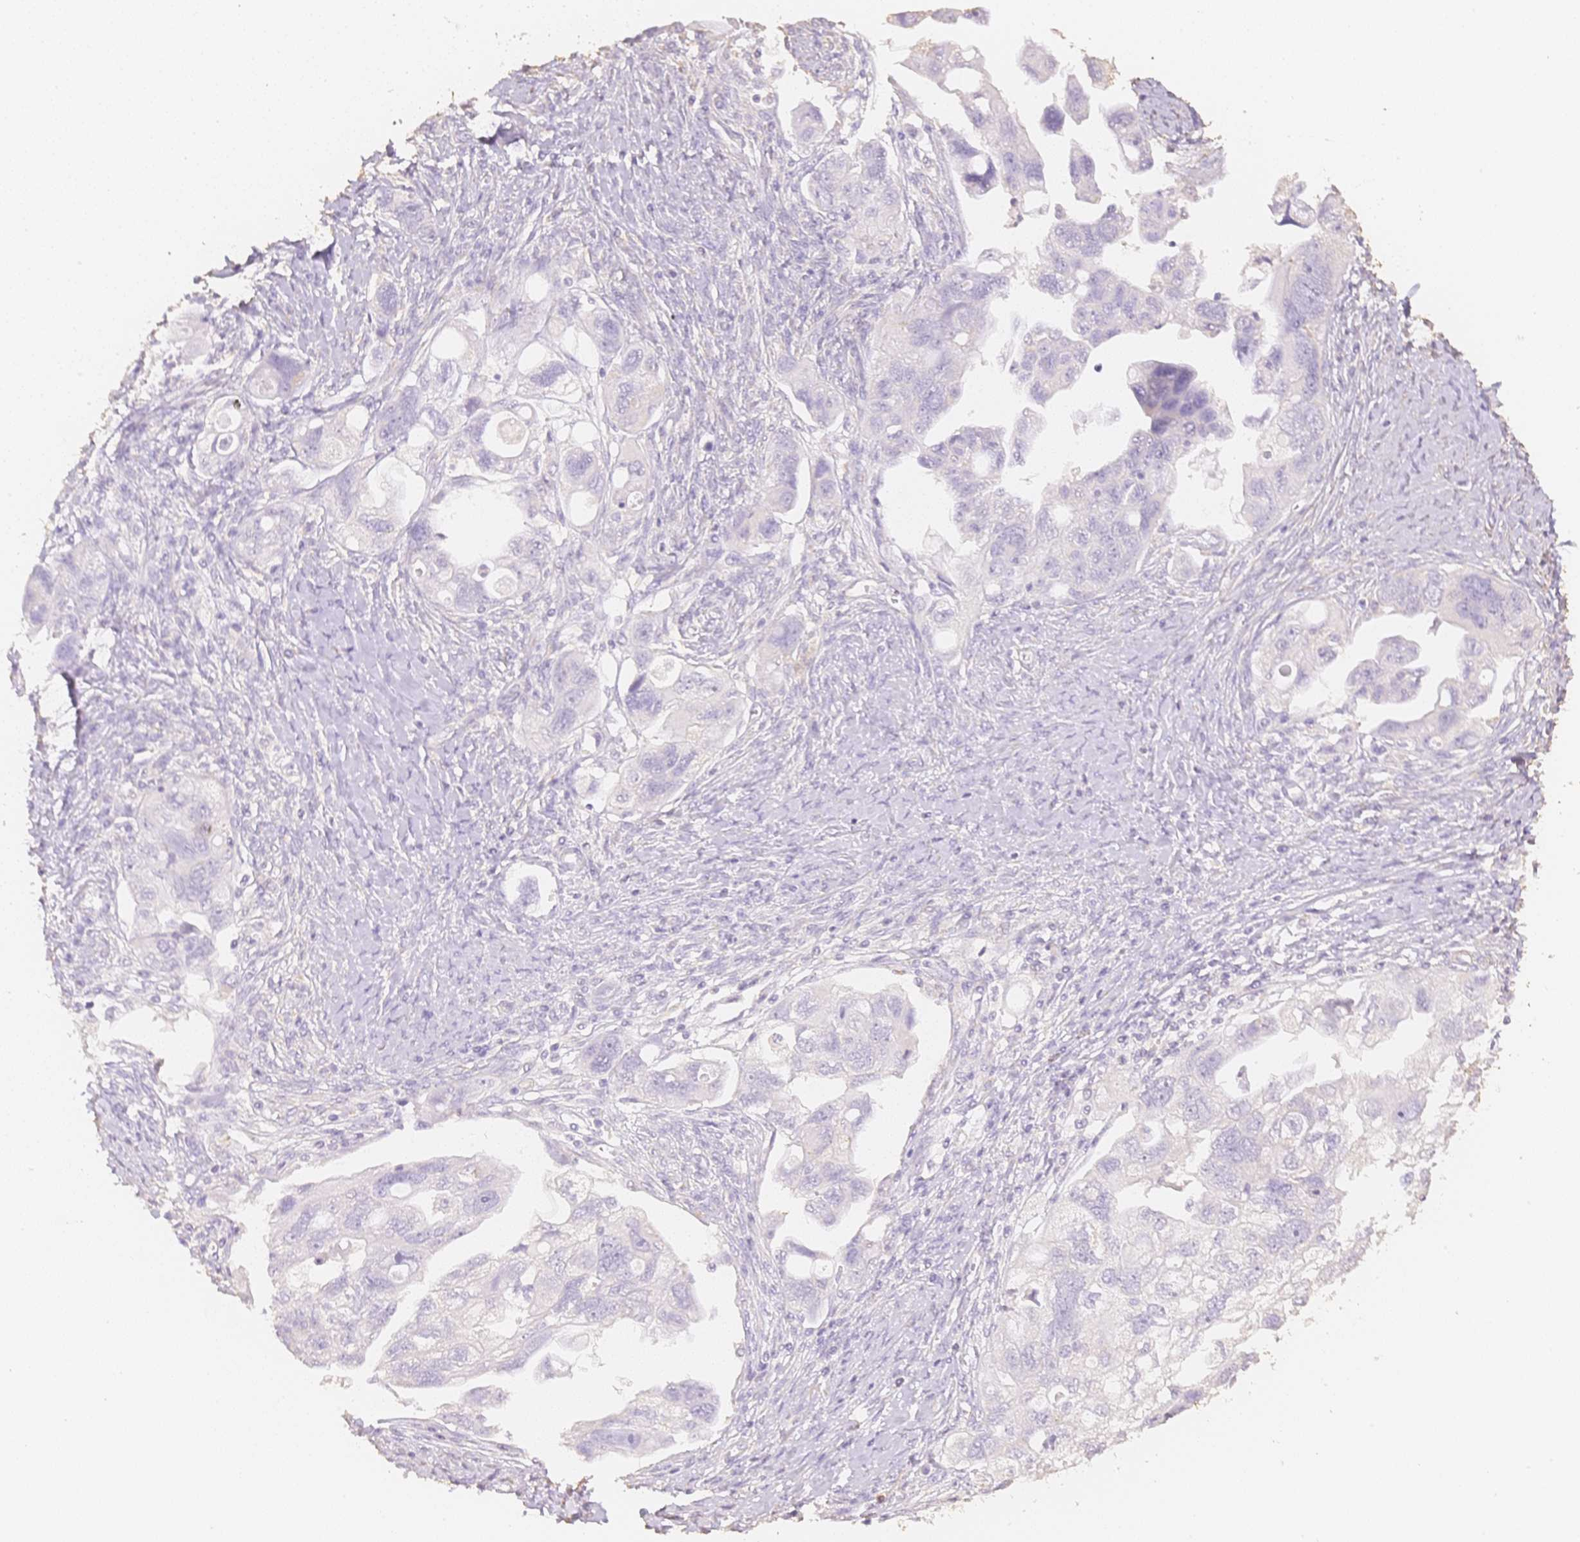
{"staining": {"intensity": "negative", "quantity": "none", "location": "none"}, "tissue": "ovarian cancer", "cell_type": "Tumor cells", "image_type": "cancer", "snomed": [{"axis": "morphology", "description": "Carcinoma, NOS"}, {"axis": "morphology", "description": "Cystadenocarcinoma, serous, NOS"}, {"axis": "topography", "description": "Ovary"}], "caption": "There is no significant positivity in tumor cells of ovarian cancer (serous cystadenocarcinoma). (DAB immunohistochemistry (IHC) visualized using brightfield microscopy, high magnification).", "gene": "MBOAT7", "patient": {"sex": "female", "age": 69}}